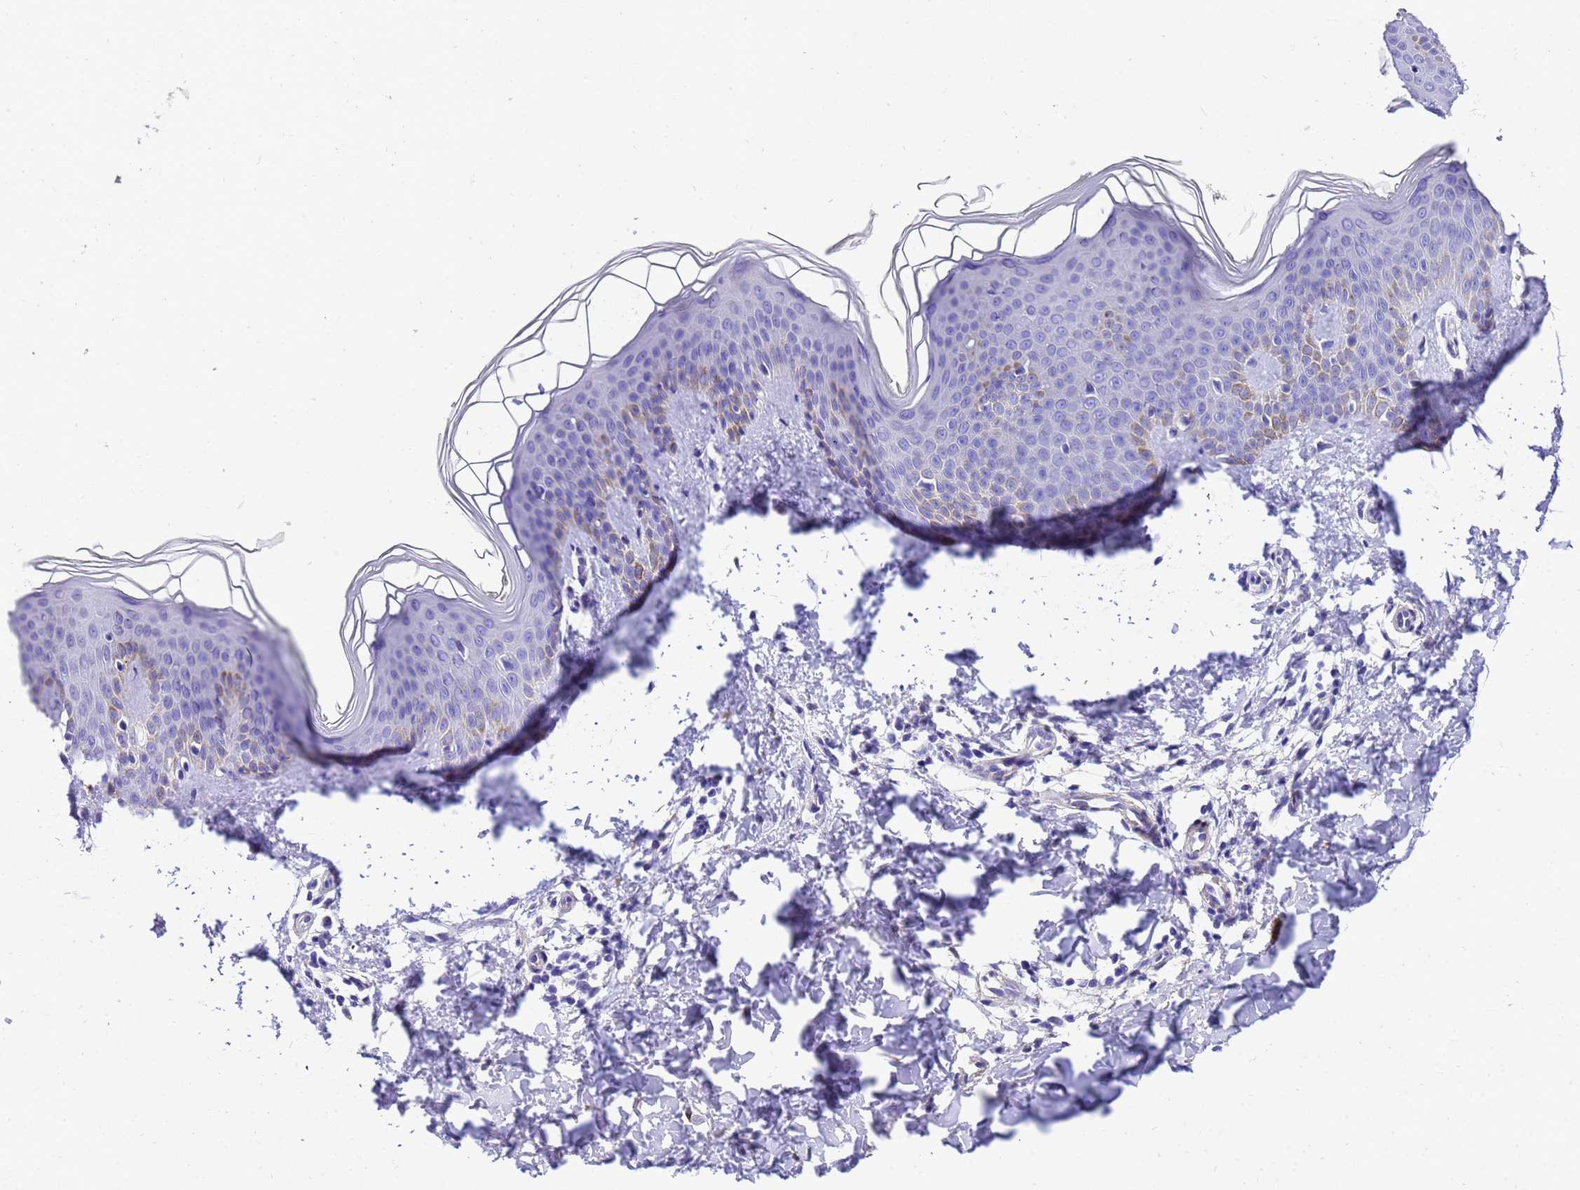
{"staining": {"intensity": "negative", "quantity": "none", "location": "none"}, "tissue": "skin", "cell_type": "Fibroblasts", "image_type": "normal", "snomed": [{"axis": "morphology", "description": "Normal tissue, NOS"}, {"axis": "topography", "description": "Skin"}], "caption": "Fibroblasts are negative for brown protein staining in benign skin. (Brightfield microscopy of DAB (3,3'-diaminobenzidine) immunohistochemistry (IHC) at high magnification).", "gene": "HSPB6", "patient": {"sex": "male", "age": 36}}